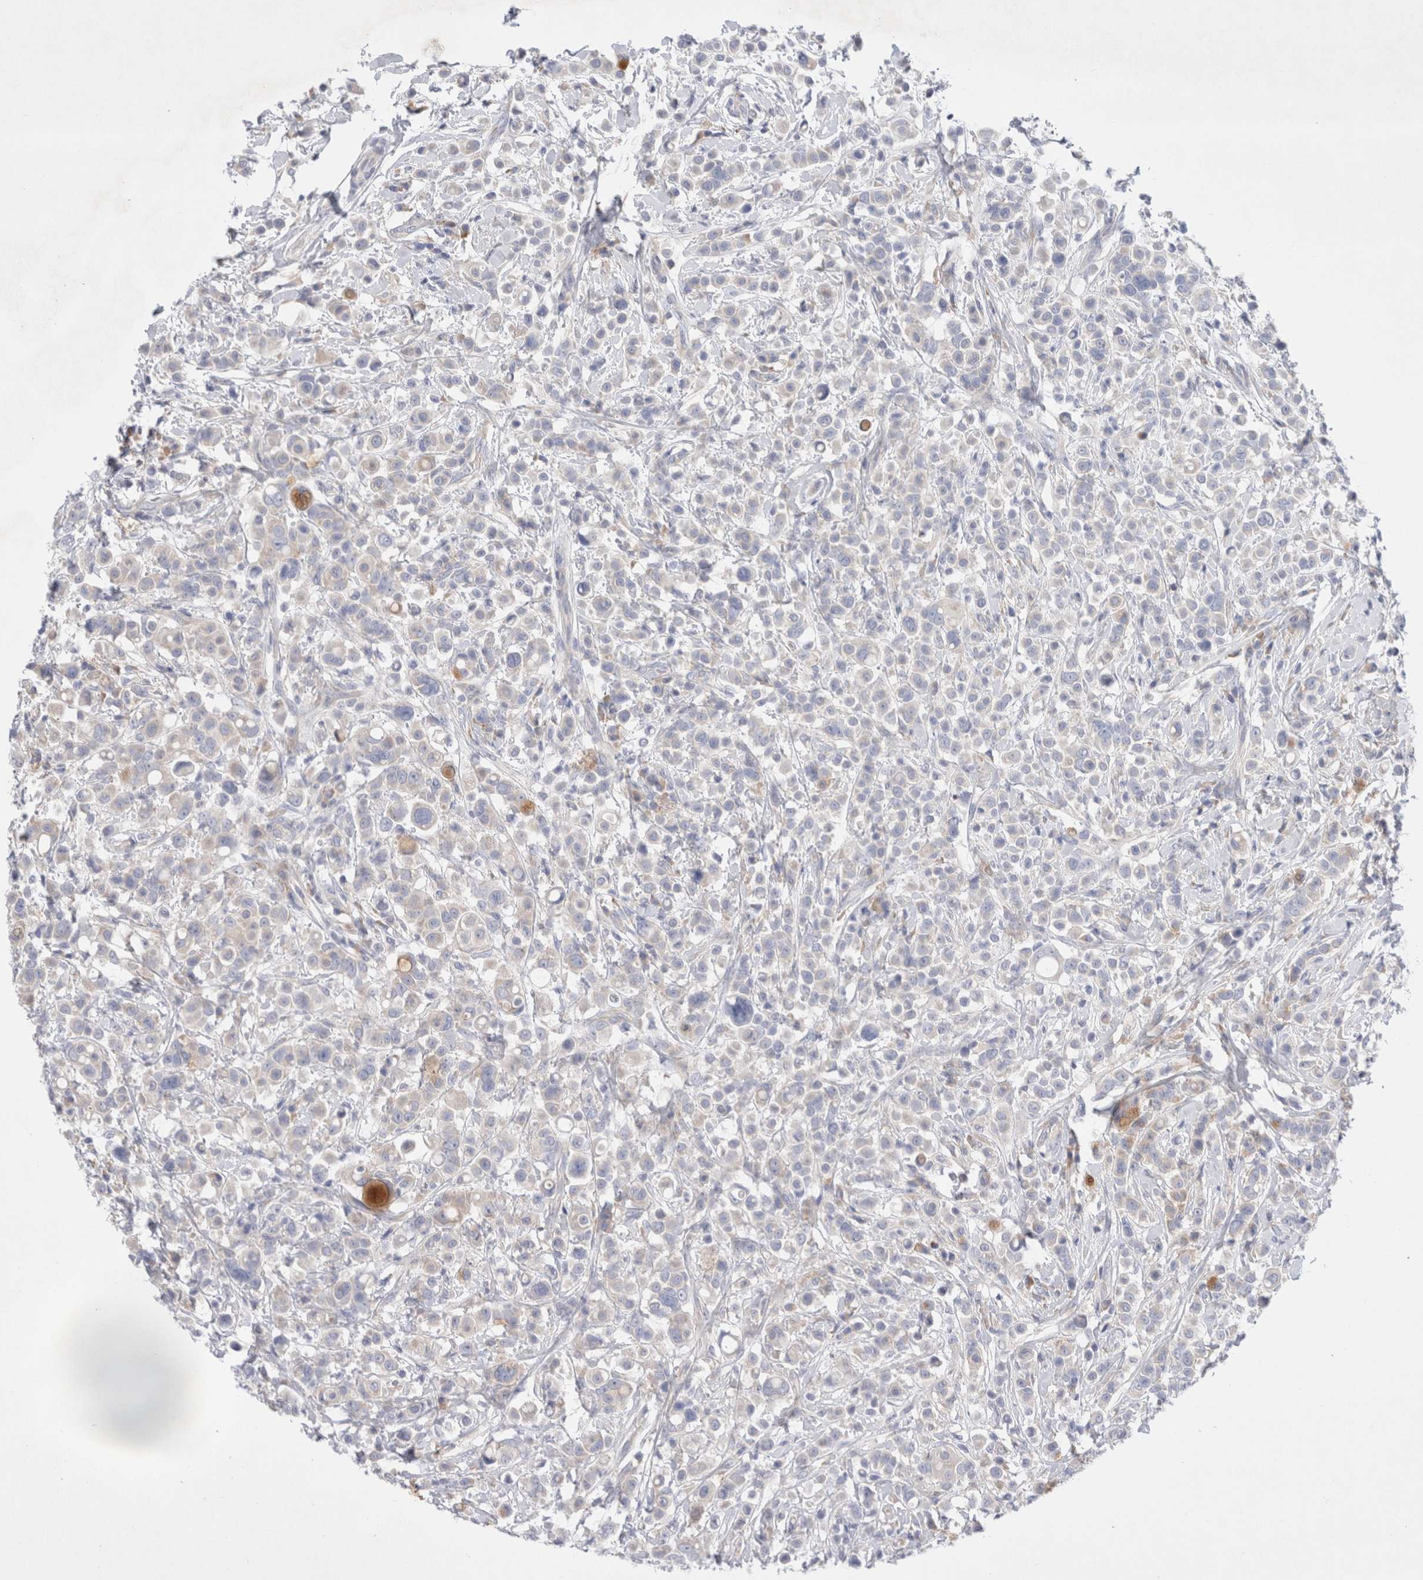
{"staining": {"intensity": "weak", "quantity": "<25%", "location": "cytoplasmic/membranous"}, "tissue": "breast cancer", "cell_type": "Tumor cells", "image_type": "cancer", "snomed": [{"axis": "morphology", "description": "Duct carcinoma"}, {"axis": "topography", "description": "Breast"}], "caption": "This is an immunohistochemistry (IHC) micrograph of human breast cancer (intraductal carcinoma). There is no staining in tumor cells.", "gene": "RBM12B", "patient": {"sex": "female", "age": 27}}